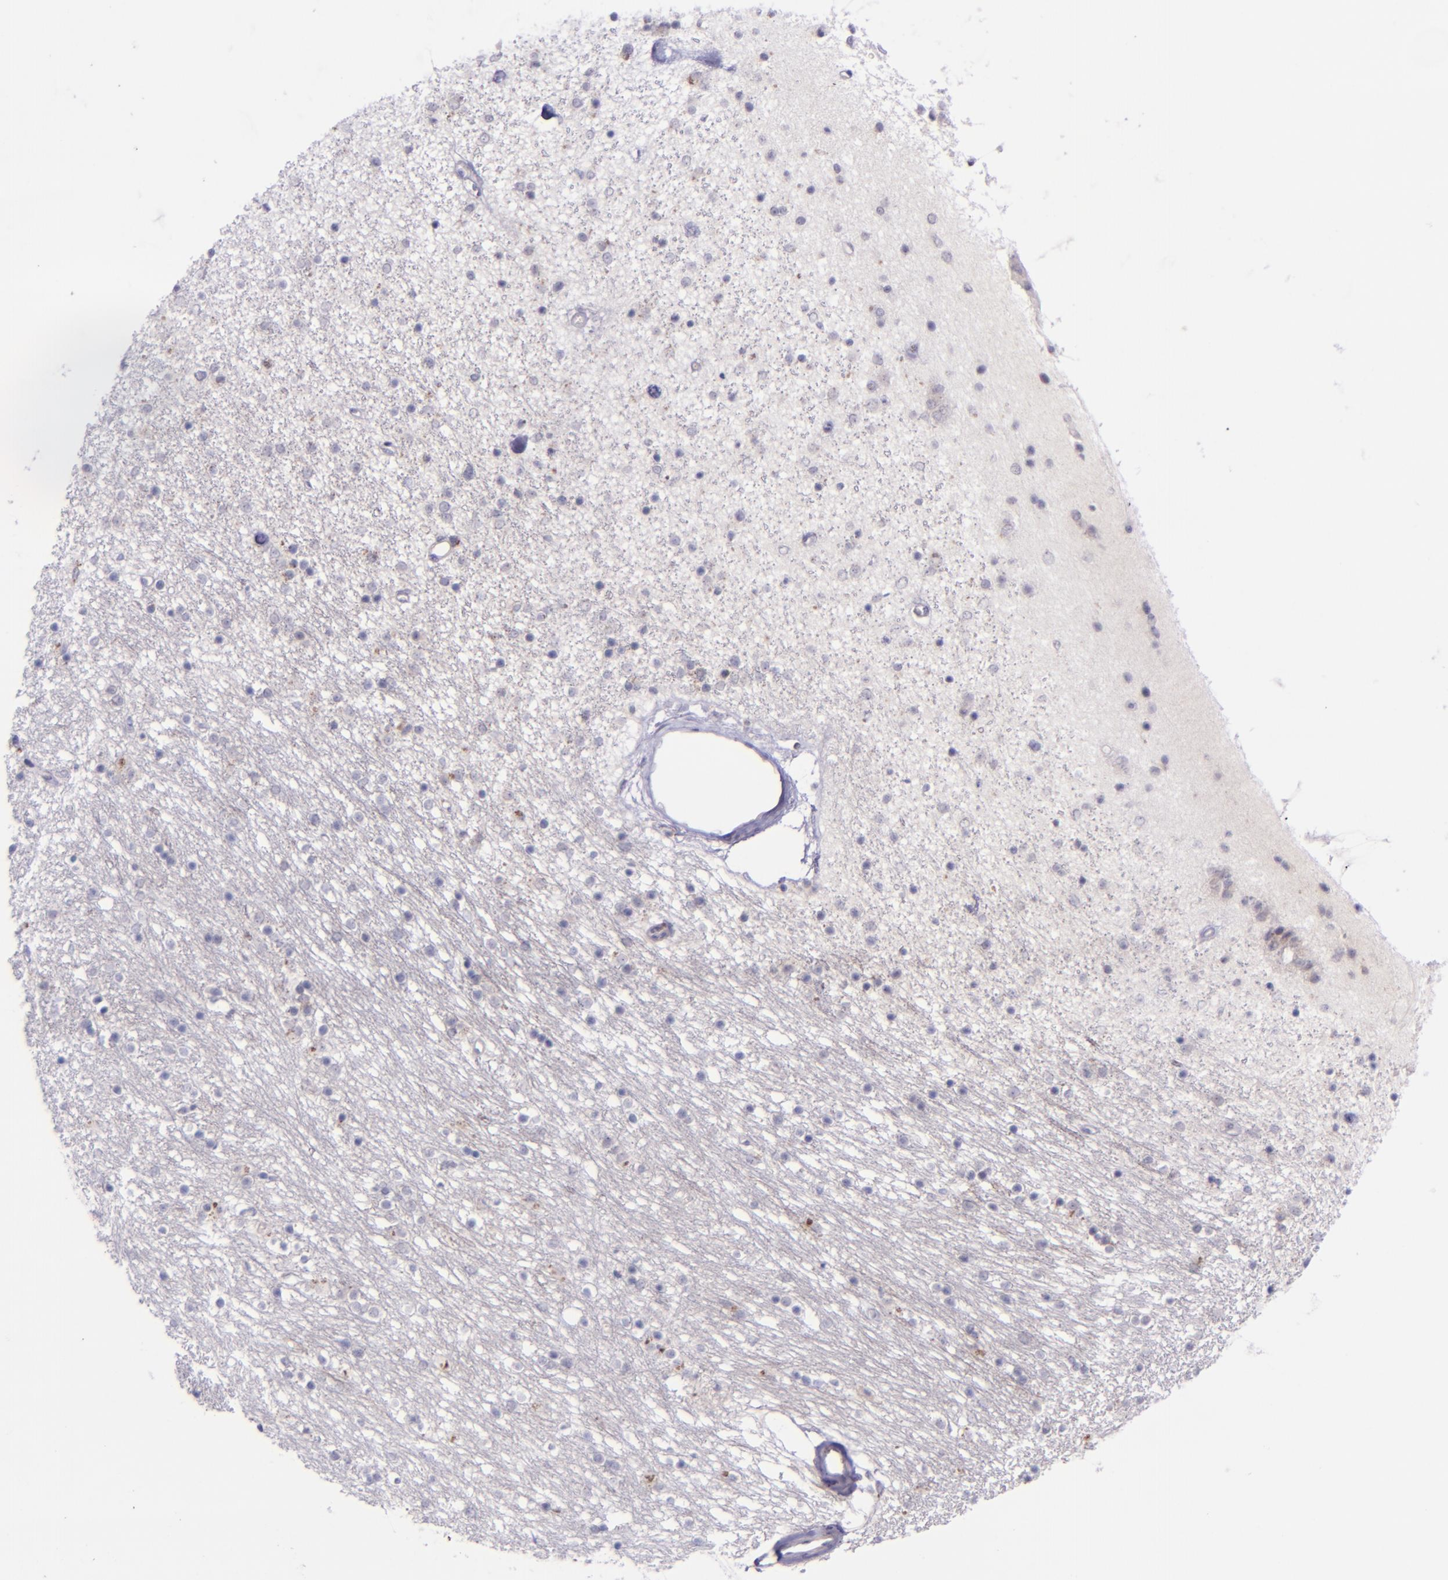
{"staining": {"intensity": "weak", "quantity": "<25%", "location": "cytoplasmic/membranous"}, "tissue": "caudate", "cell_type": "Neuronal cells", "image_type": "normal", "snomed": [{"axis": "morphology", "description": "Normal tissue, NOS"}, {"axis": "topography", "description": "Lateral ventricle wall"}], "caption": "Histopathology image shows no protein expression in neuronal cells of benign caudate.", "gene": "SELL", "patient": {"sex": "female", "age": 54}}